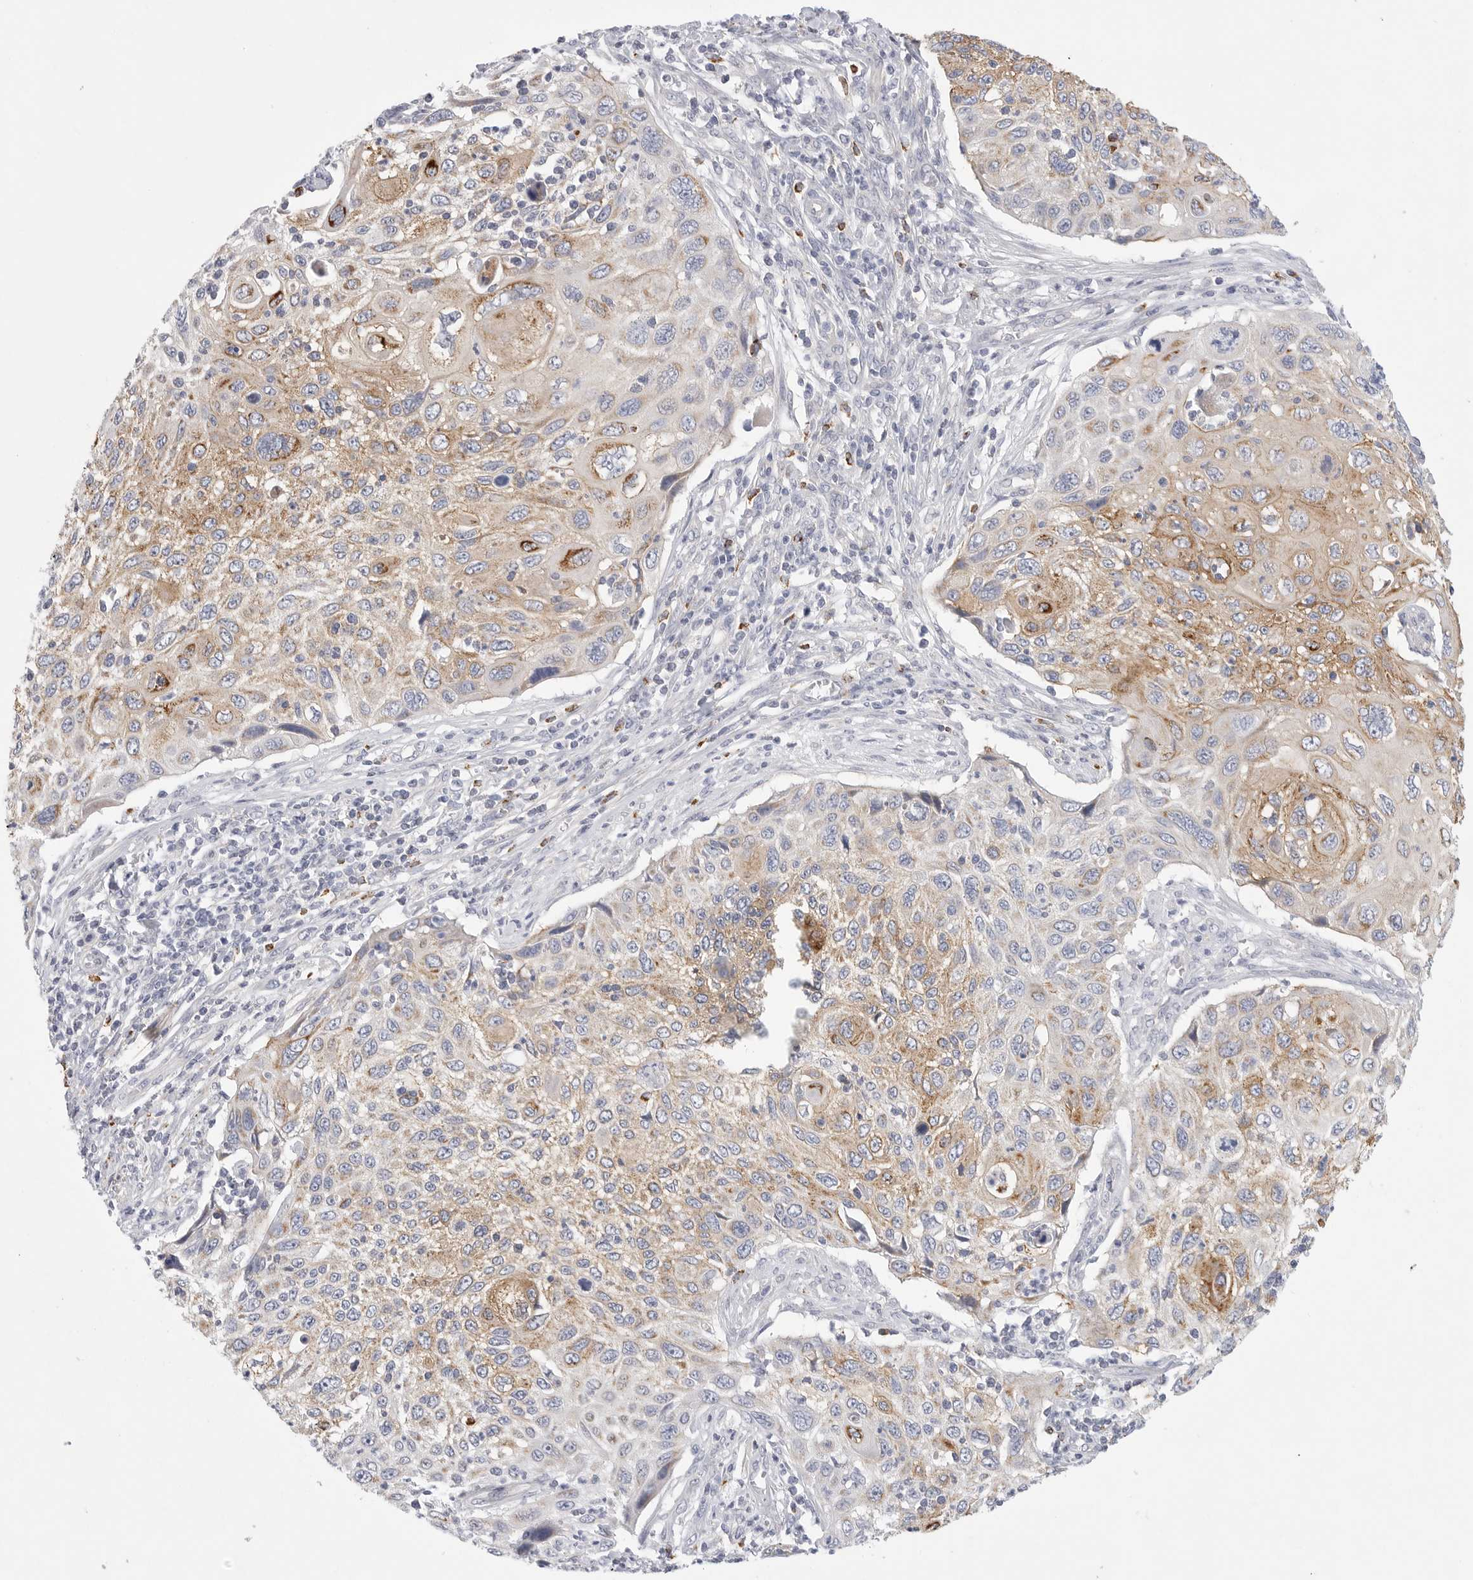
{"staining": {"intensity": "moderate", "quantity": ">75%", "location": "cytoplasmic/membranous"}, "tissue": "cervical cancer", "cell_type": "Tumor cells", "image_type": "cancer", "snomed": [{"axis": "morphology", "description": "Squamous cell carcinoma, NOS"}, {"axis": "topography", "description": "Cervix"}], "caption": "A brown stain shows moderate cytoplasmic/membranous staining of a protein in human cervical cancer (squamous cell carcinoma) tumor cells. Immunohistochemistry (ihc) stains the protein in brown and the nuclei are stained blue.", "gene": "ELP3", "patient": {"sex": "female", "age": 70}}